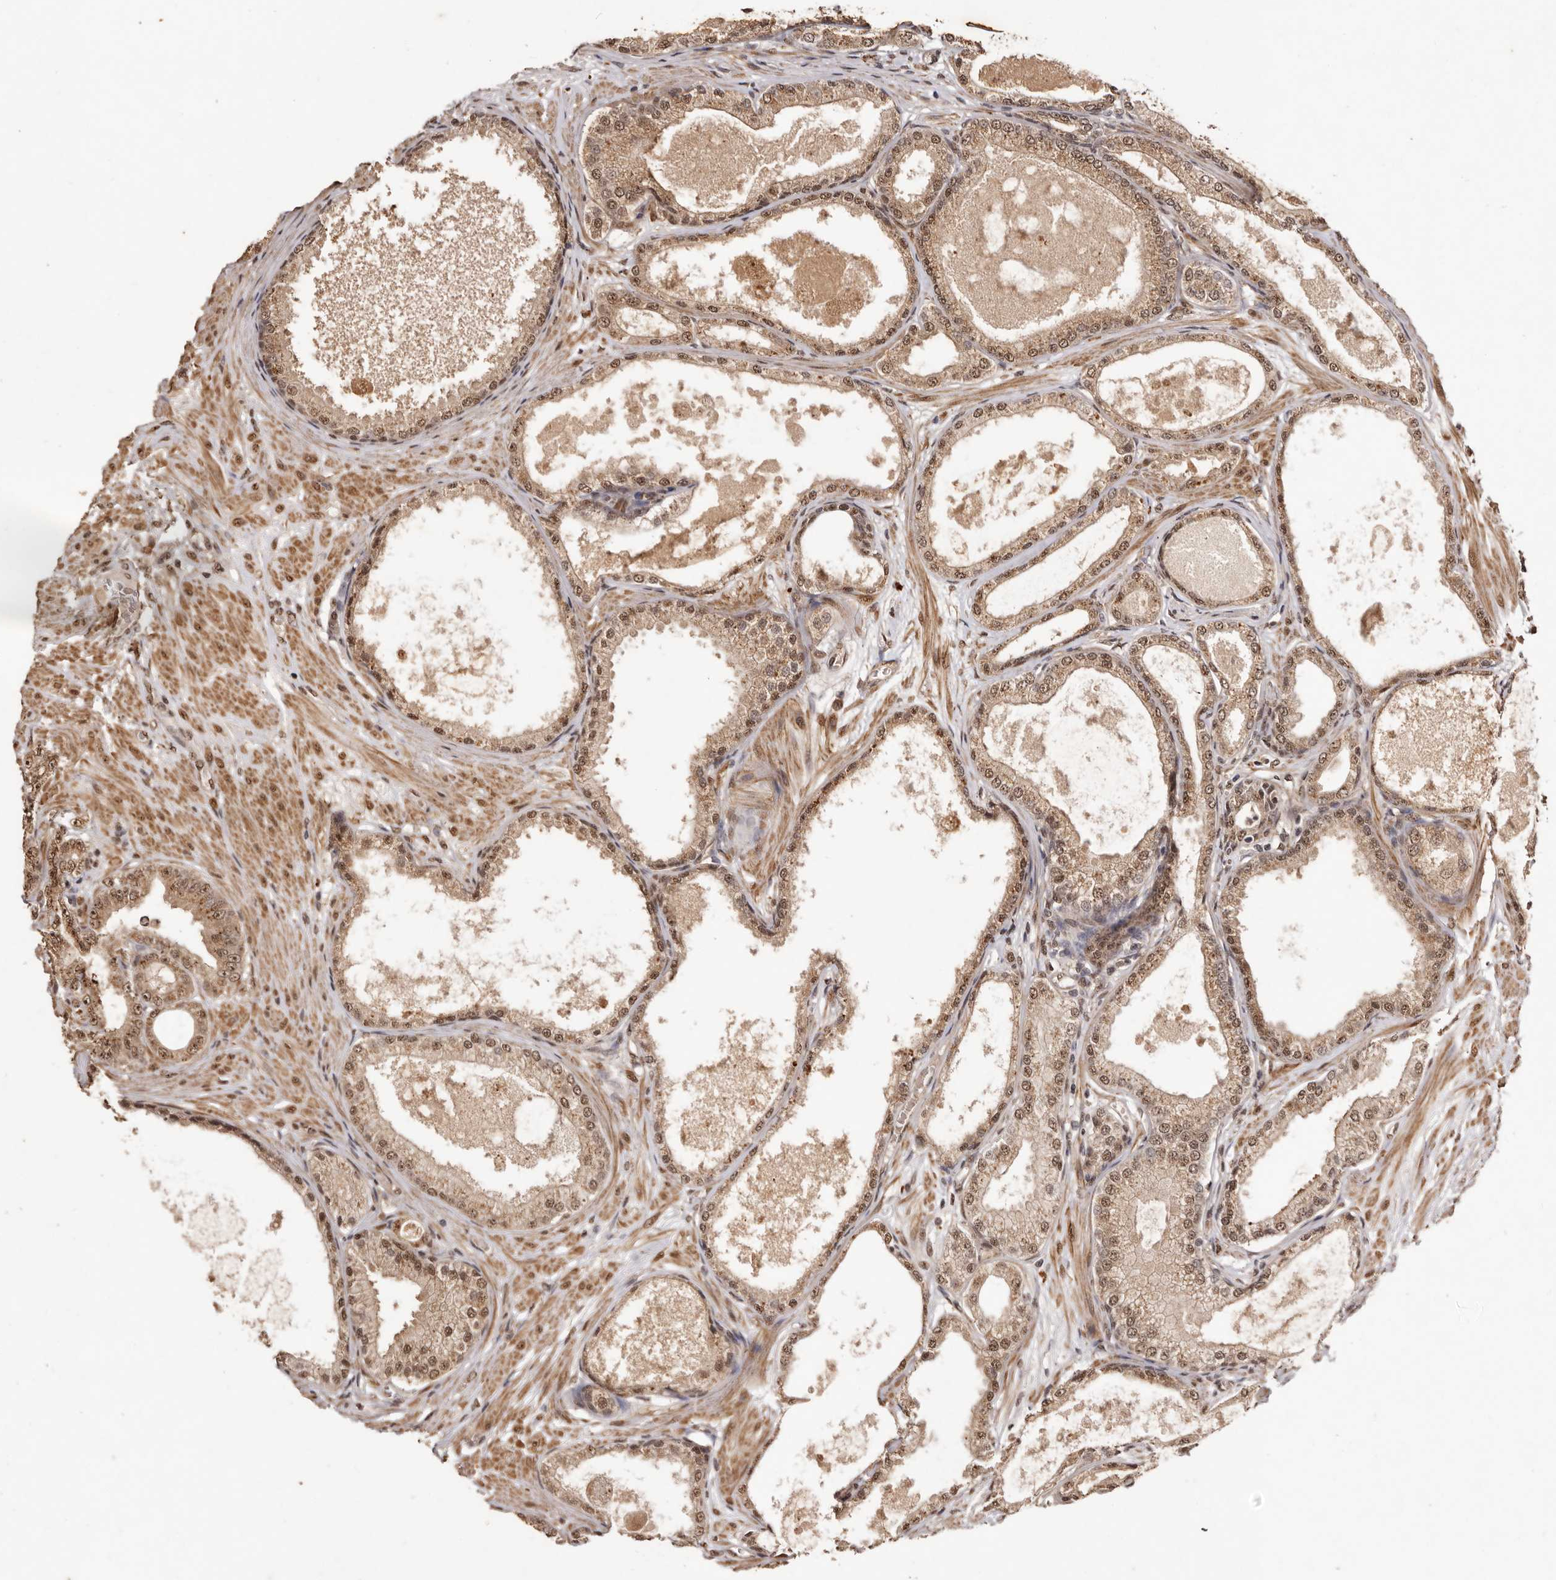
{"staining": {"intensity": "moderate", "quantity": ">75%", "location": "cytoplasmic/membranous,nuclear"}, "tissue": "prostate cancer", "cell_type": "Tumor cells", "image_type": "cancer", "snomed": [{"axis": "morphology", "description": "Adenocarcinoma, Low grade"}, {"axis": "topography", "description": "Prostate"}], "caption": "Immunohistochemical staining of human prostate adenocarcinoma (low-grade) displays moderate cytoplasmic/membranous and nuclear protein expression in approximately >75% of tumor cells.", "gene": "NOTCH1", "patient": {"sex": "male", "age": 63}}